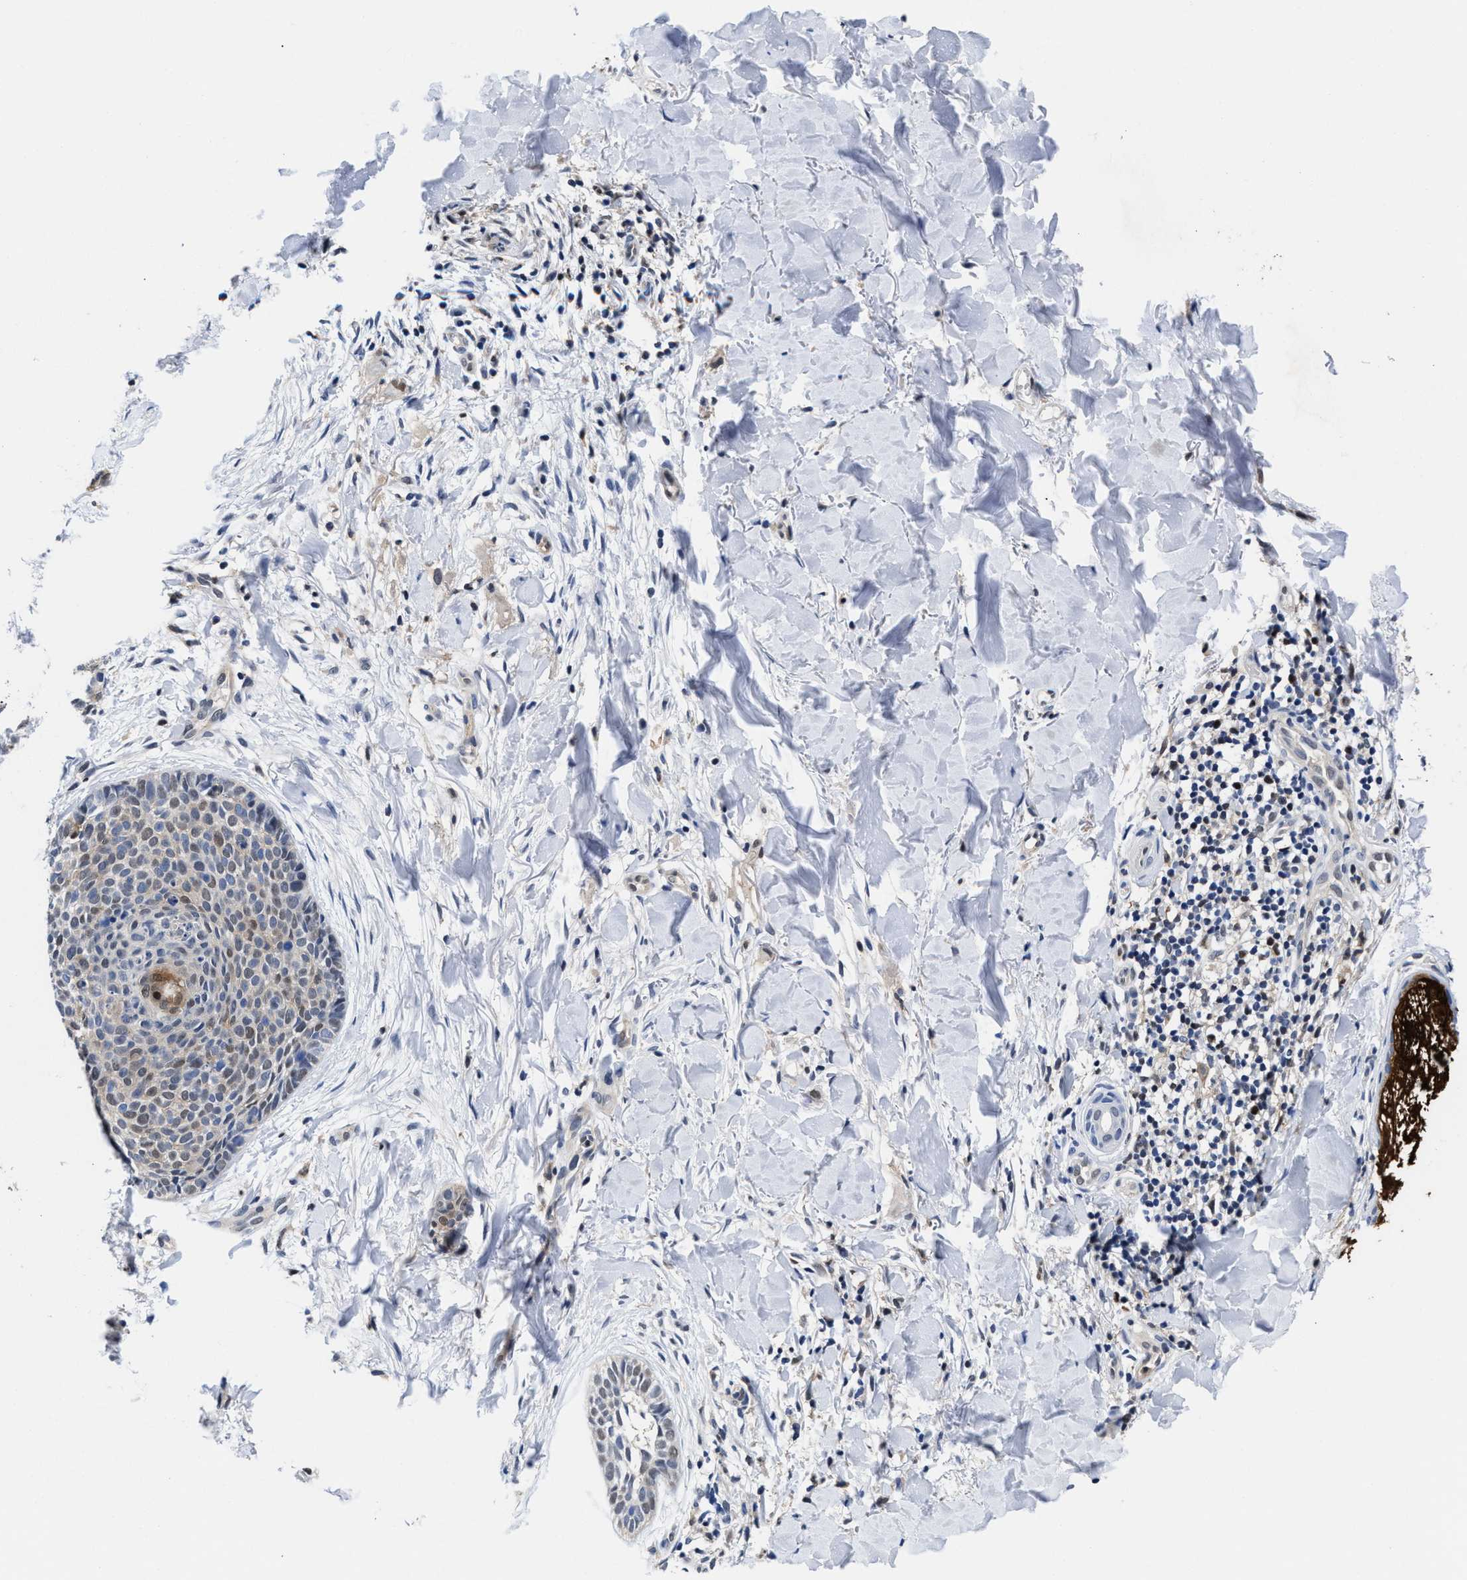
{"staining": {"intensity": "weak", "quantity": "25%-75%", "location": "cytoplasmic/membranous,nuclear"}, "tissue": "skin cancer", "cell_type": "Tumor cells", "image_type": "cancer", "snomed": [{"axis": "morphology", "description": "Normal tissue, NOS"}, {"axis": "morphology", "description": "Basal cell carcinoma"}, {"axis": "topography", "description": "Skin"}], "caption": "Weak cytoplasmic/membranous and nuclear staining for a protein is identified in approximately 25%-75% of tumor cells of skin cancer using immunohistochemistry.", "gene": "ACLY", "patient": {"sex": "male", "age": 67}}